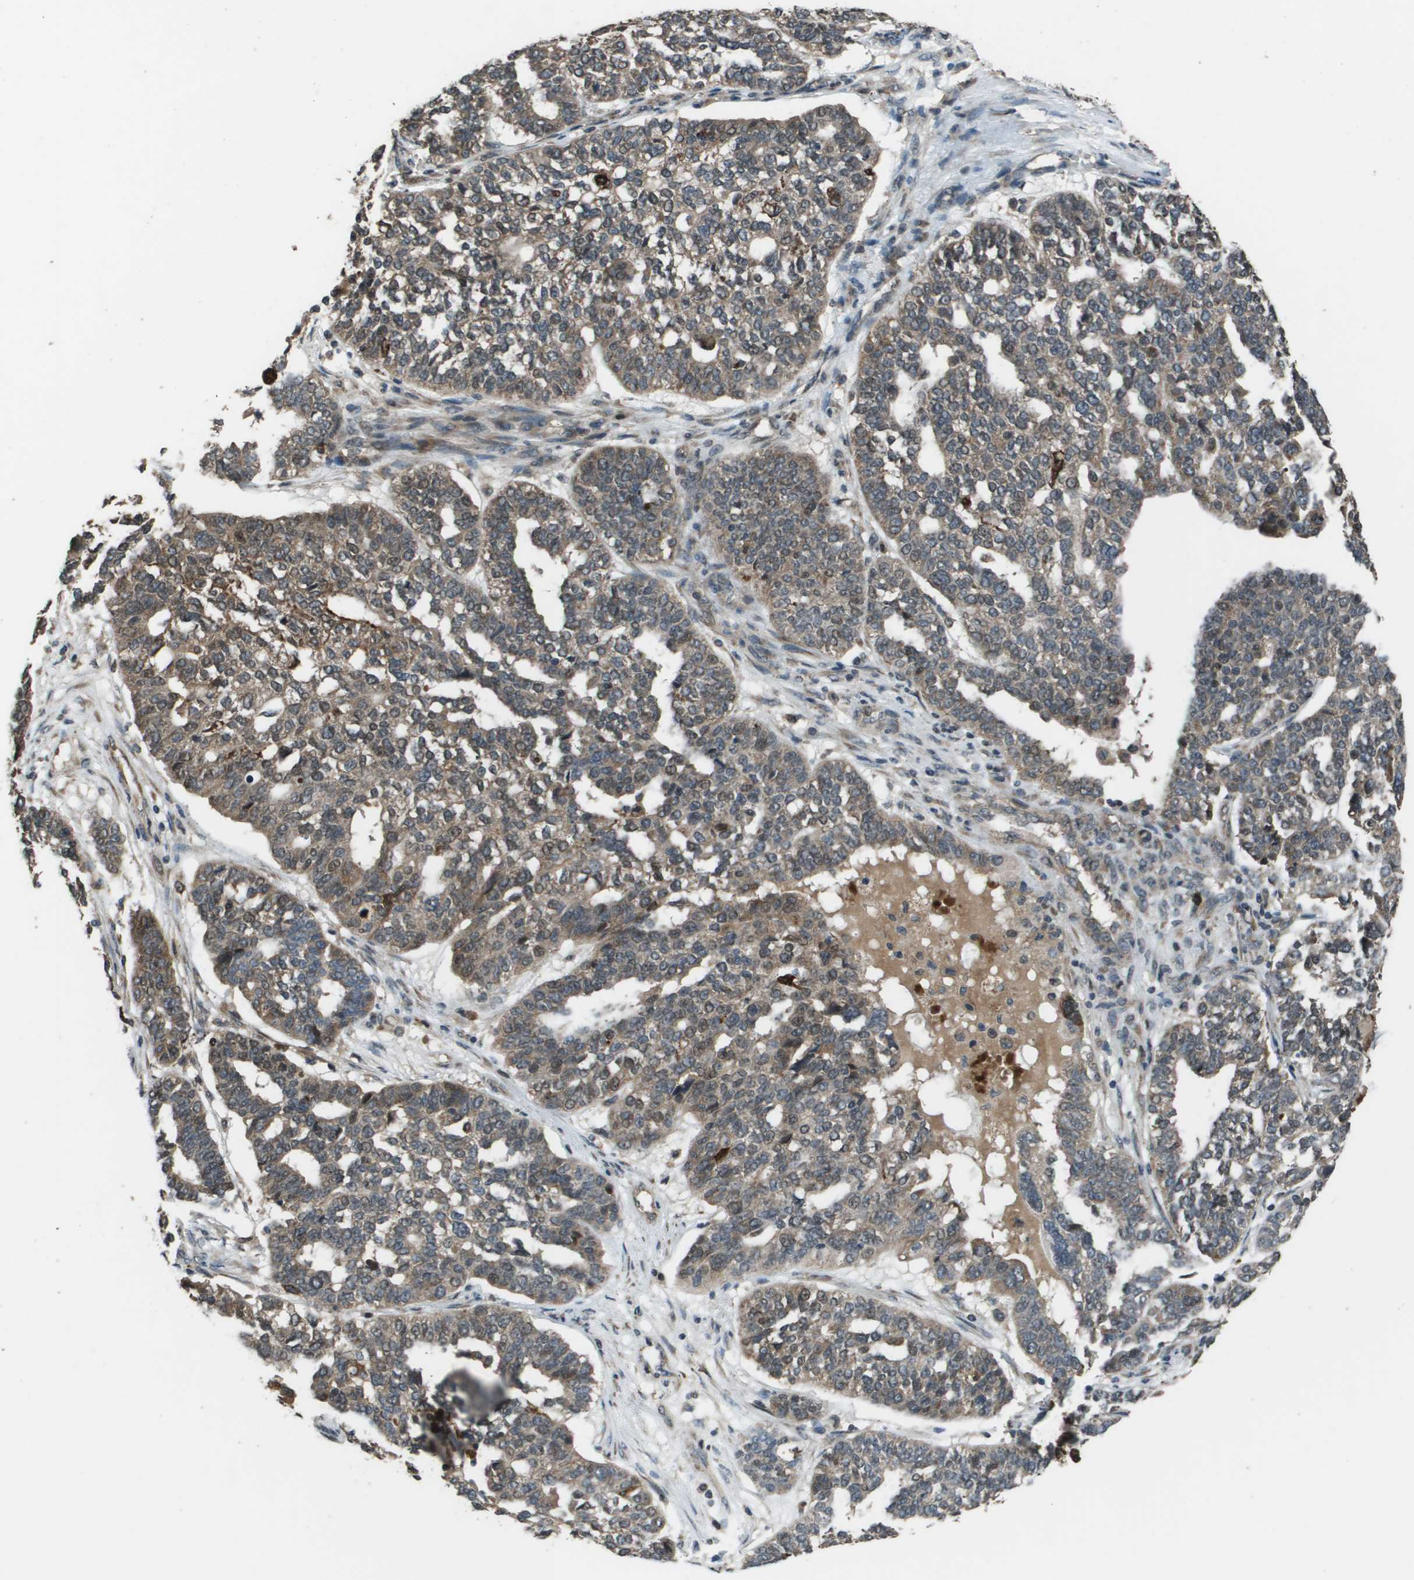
{"staining": {"intensity": "weak", "quantity": "25%-75%", "location": "cytoplasmic/membranous"}, "tissue": "ovarian cancer", "cell_type": "Tumor cells", "image_type": "cancer", "snomed": [{"axis": "morphology", "description": "Cystadenocarcinoma, serous, NOS"}, {"axis": "topography", "description": "Ovary"}], "caption": "There is low levels of weak cytoplasmic/membranous staining in tumor cells of ovarian serous cystadenocarcinoma, as demonstrated by immunohistochemical staining (brown color).", "gene": "GOSR2", "patient": {"sex": "female", "age": 59}}